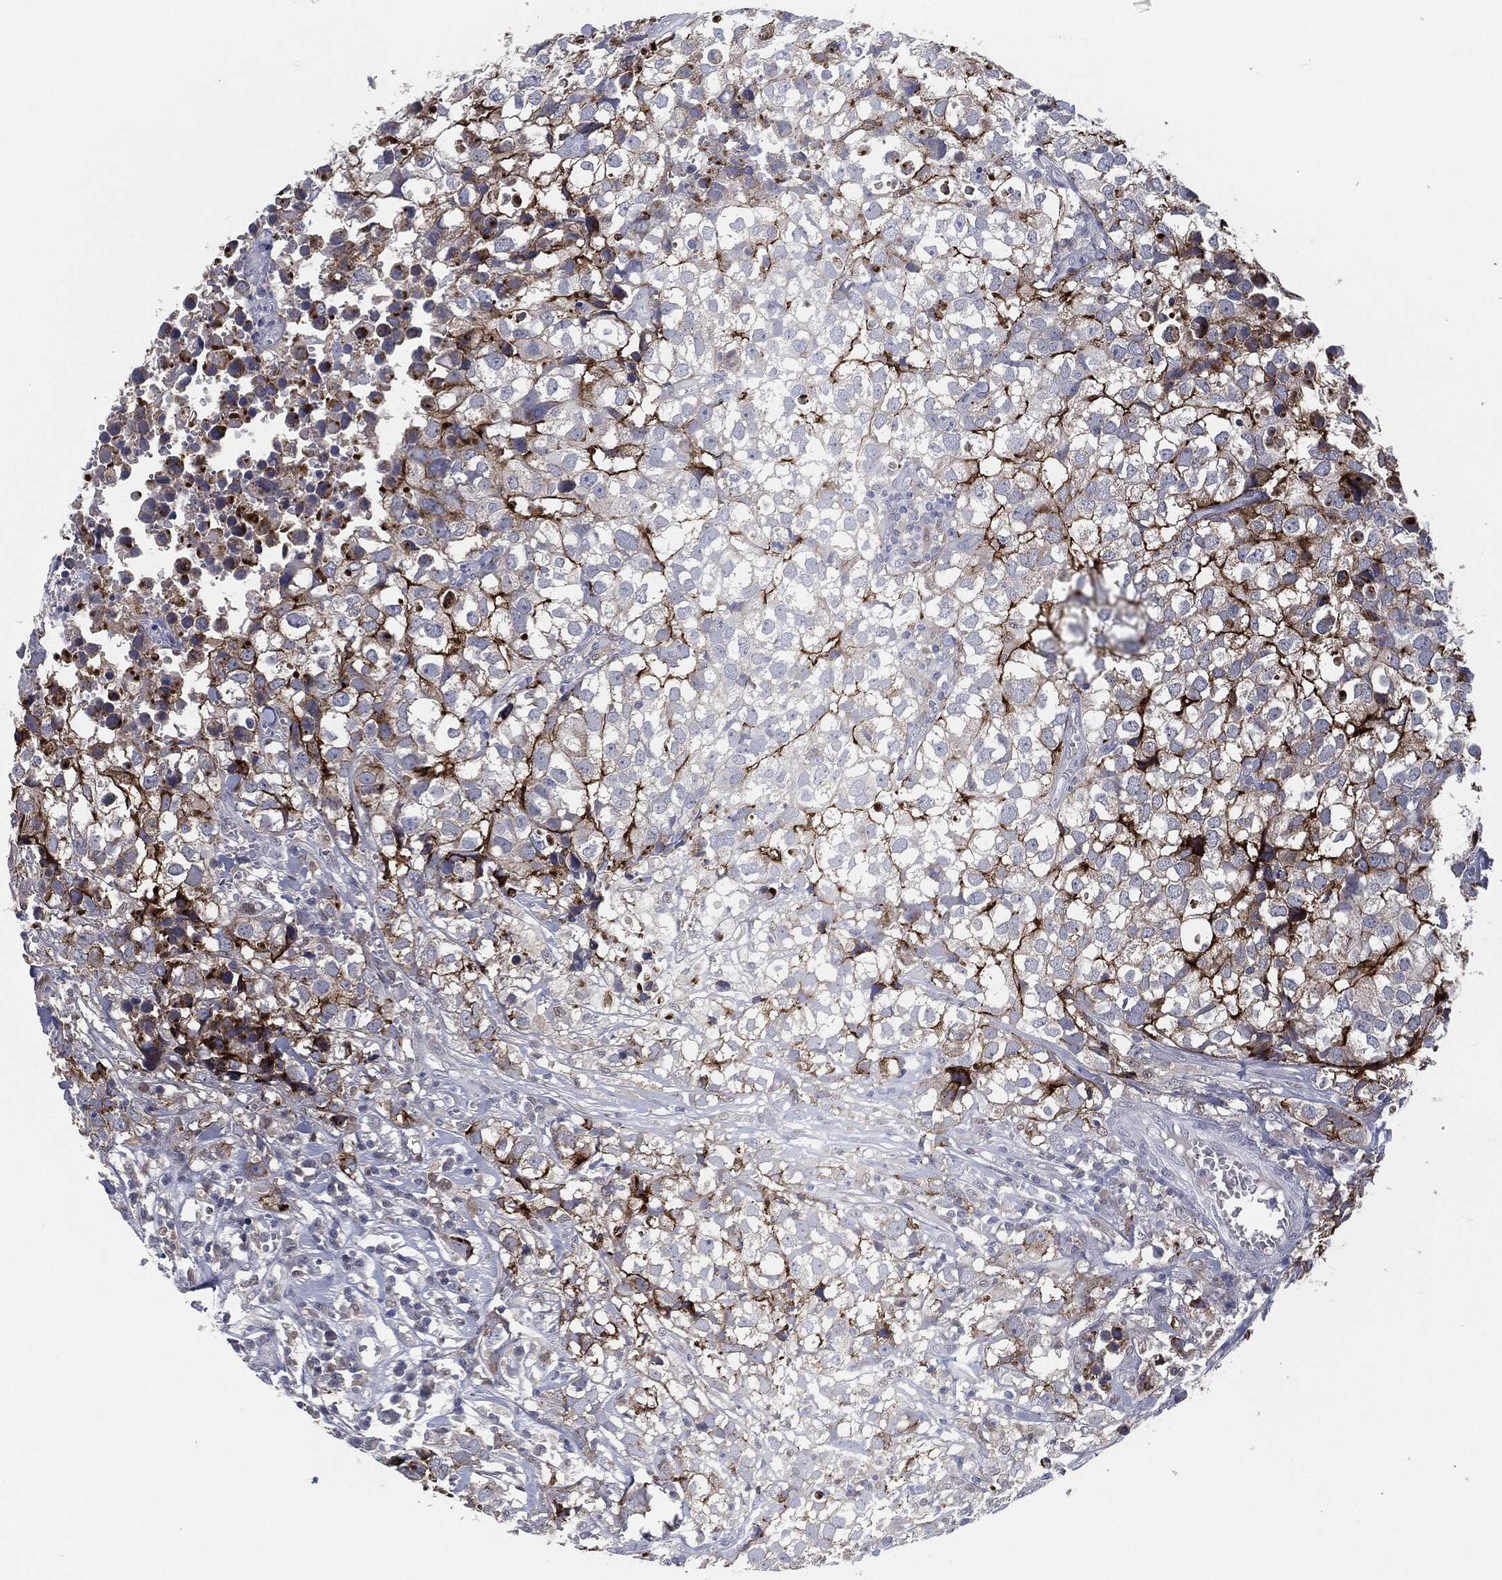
{"staining": {"intensity": "strong", "quantity": "<25%", "location": "cytoplasmic/membranous"}, "tissue": "breast cancer", "cell_type": "Tumor cells", "image_type": "cancer", "snomed": [{"axis": "morphology", "description": "Duct carcinoma"}, {"axis": "topography", "description": "Breast"}], "caption": "Breast cancer stained for a protein displays strong cytoplasmic/membranous positivity in tumor cells.", "gene": "PROM1", "patient": {"sex": "female", "age": 30}}